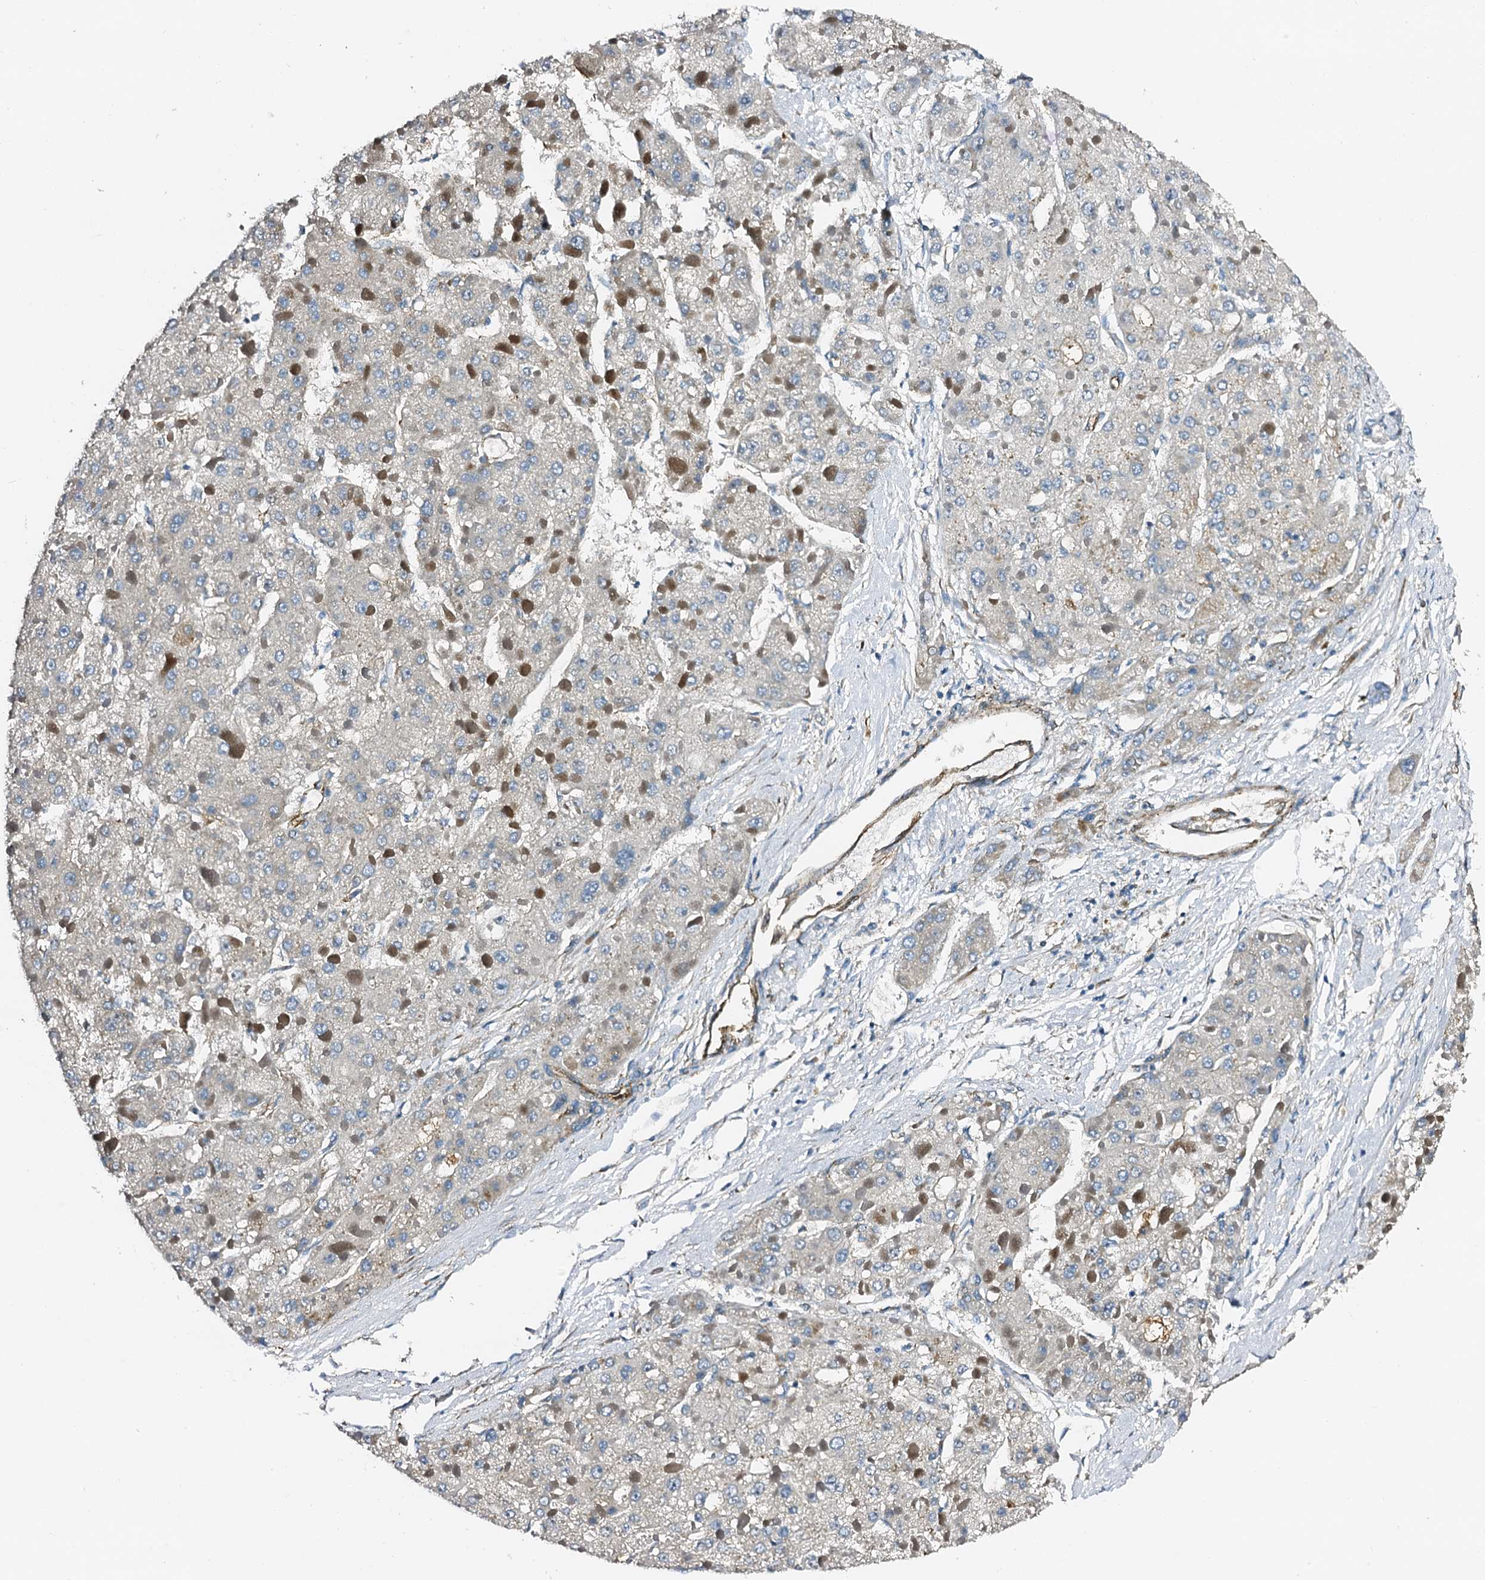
{"staining": {"intensity": "negative", "quantity": "none", "location": "none"}, "tissue": "liver cancer", "cell_type": "Tumor cells", "image_type": "cancer", "snomed": [{"axis": "morphology", "description": "Carcinoma, Hepatocellular, NOS"}, {"axis": "topography", "description": "Liver"}], "caption": "Immunohistochemistry (IHC) histopathology image of human liver cancer (hepatocellular carcinoma) stained for a protein (brown), which shows no positivity in tumor cells.", "gene": "DBX1", "patient": {"sex": "female", "age": 73}}